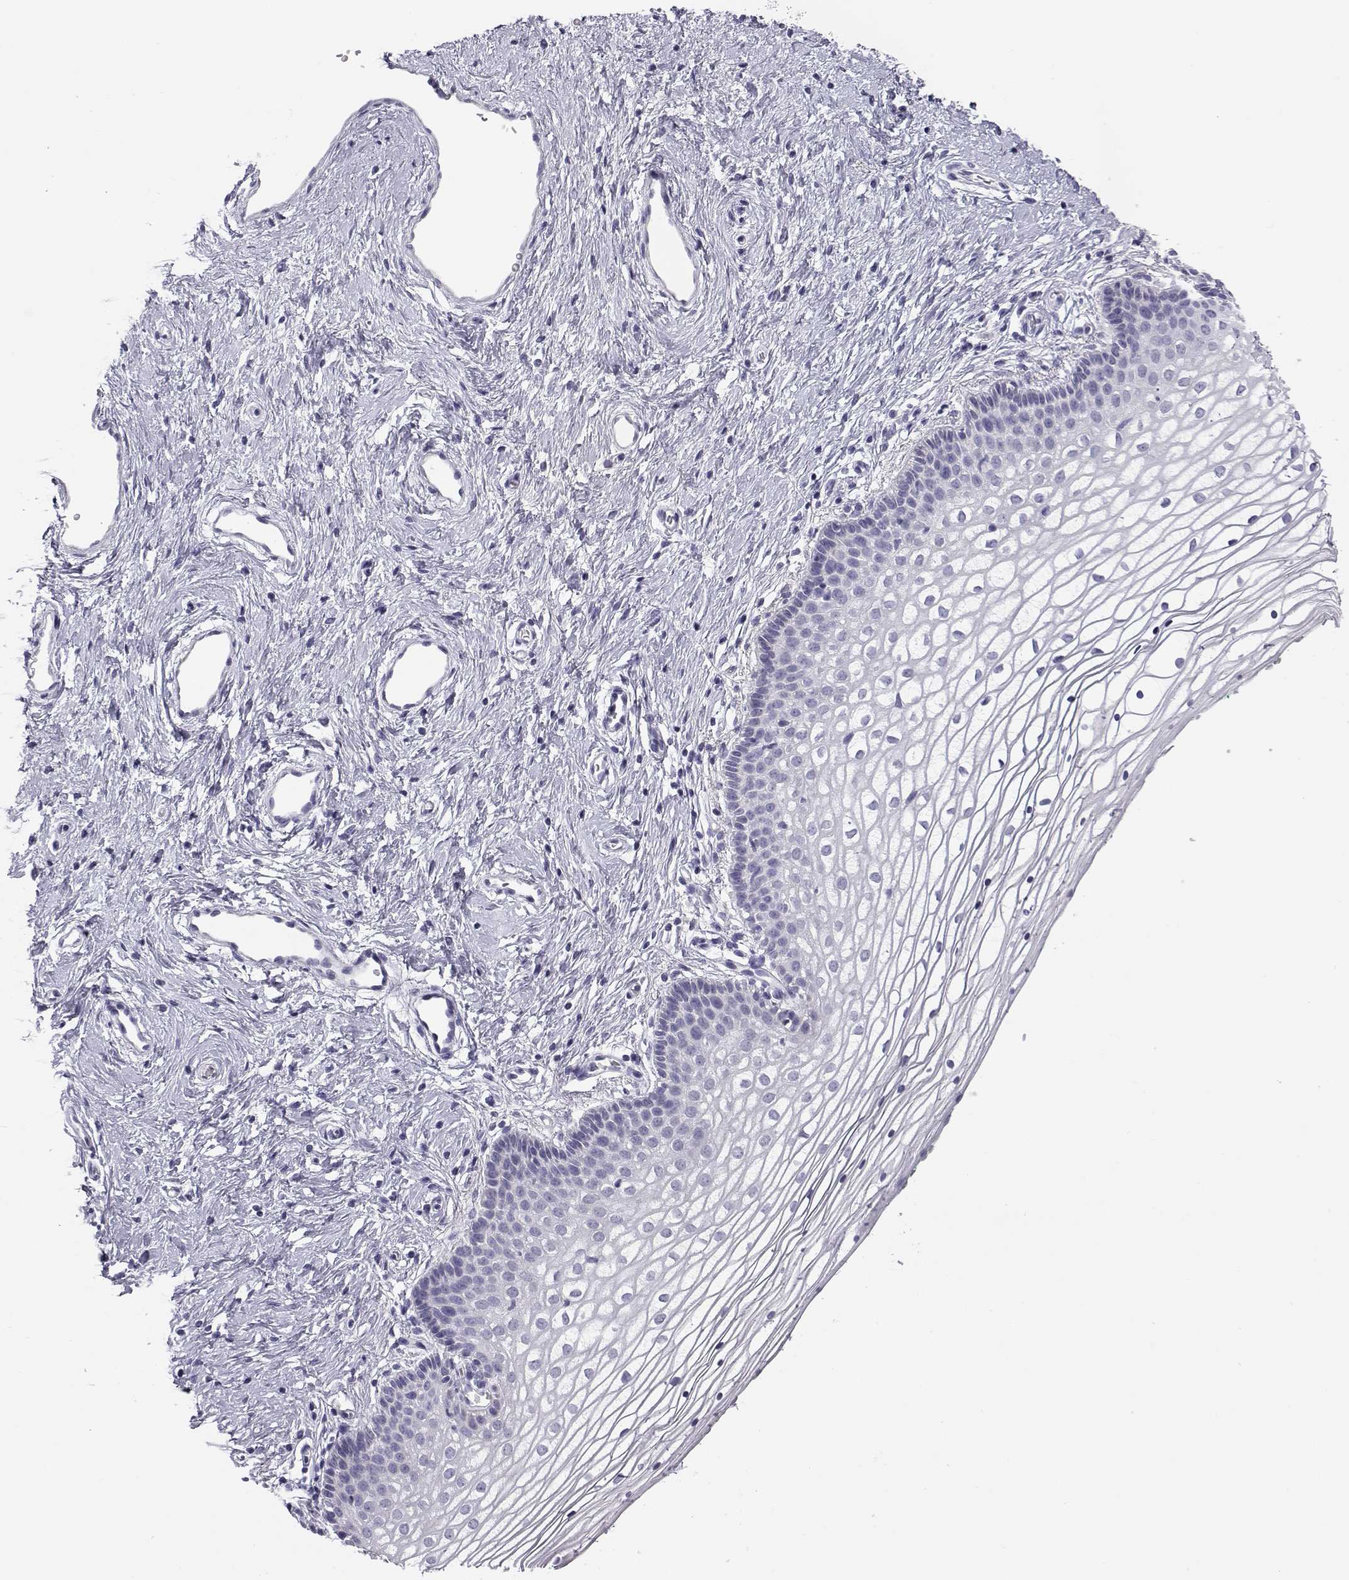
{"staining": {"intensity": "negative", "quantity": "none", "location": "none"}, "tissue": "vagina", "cell_type": "Squamous epithelial cells", "image_type": "normal", "snomed": [{"axis": "morphology", "description": "Normal tissue, NOS"}, {"axis": "topography", "description": "Vagina"}], "caption": "Immunohistochemistry (IHC) photomicrograph of benign vagina: human vagina stained with DAB displays no significant protein staining in squamous epithelial cells.", "gene": "KCNMB4", "patient": {"sex": "female", "age": 36}}